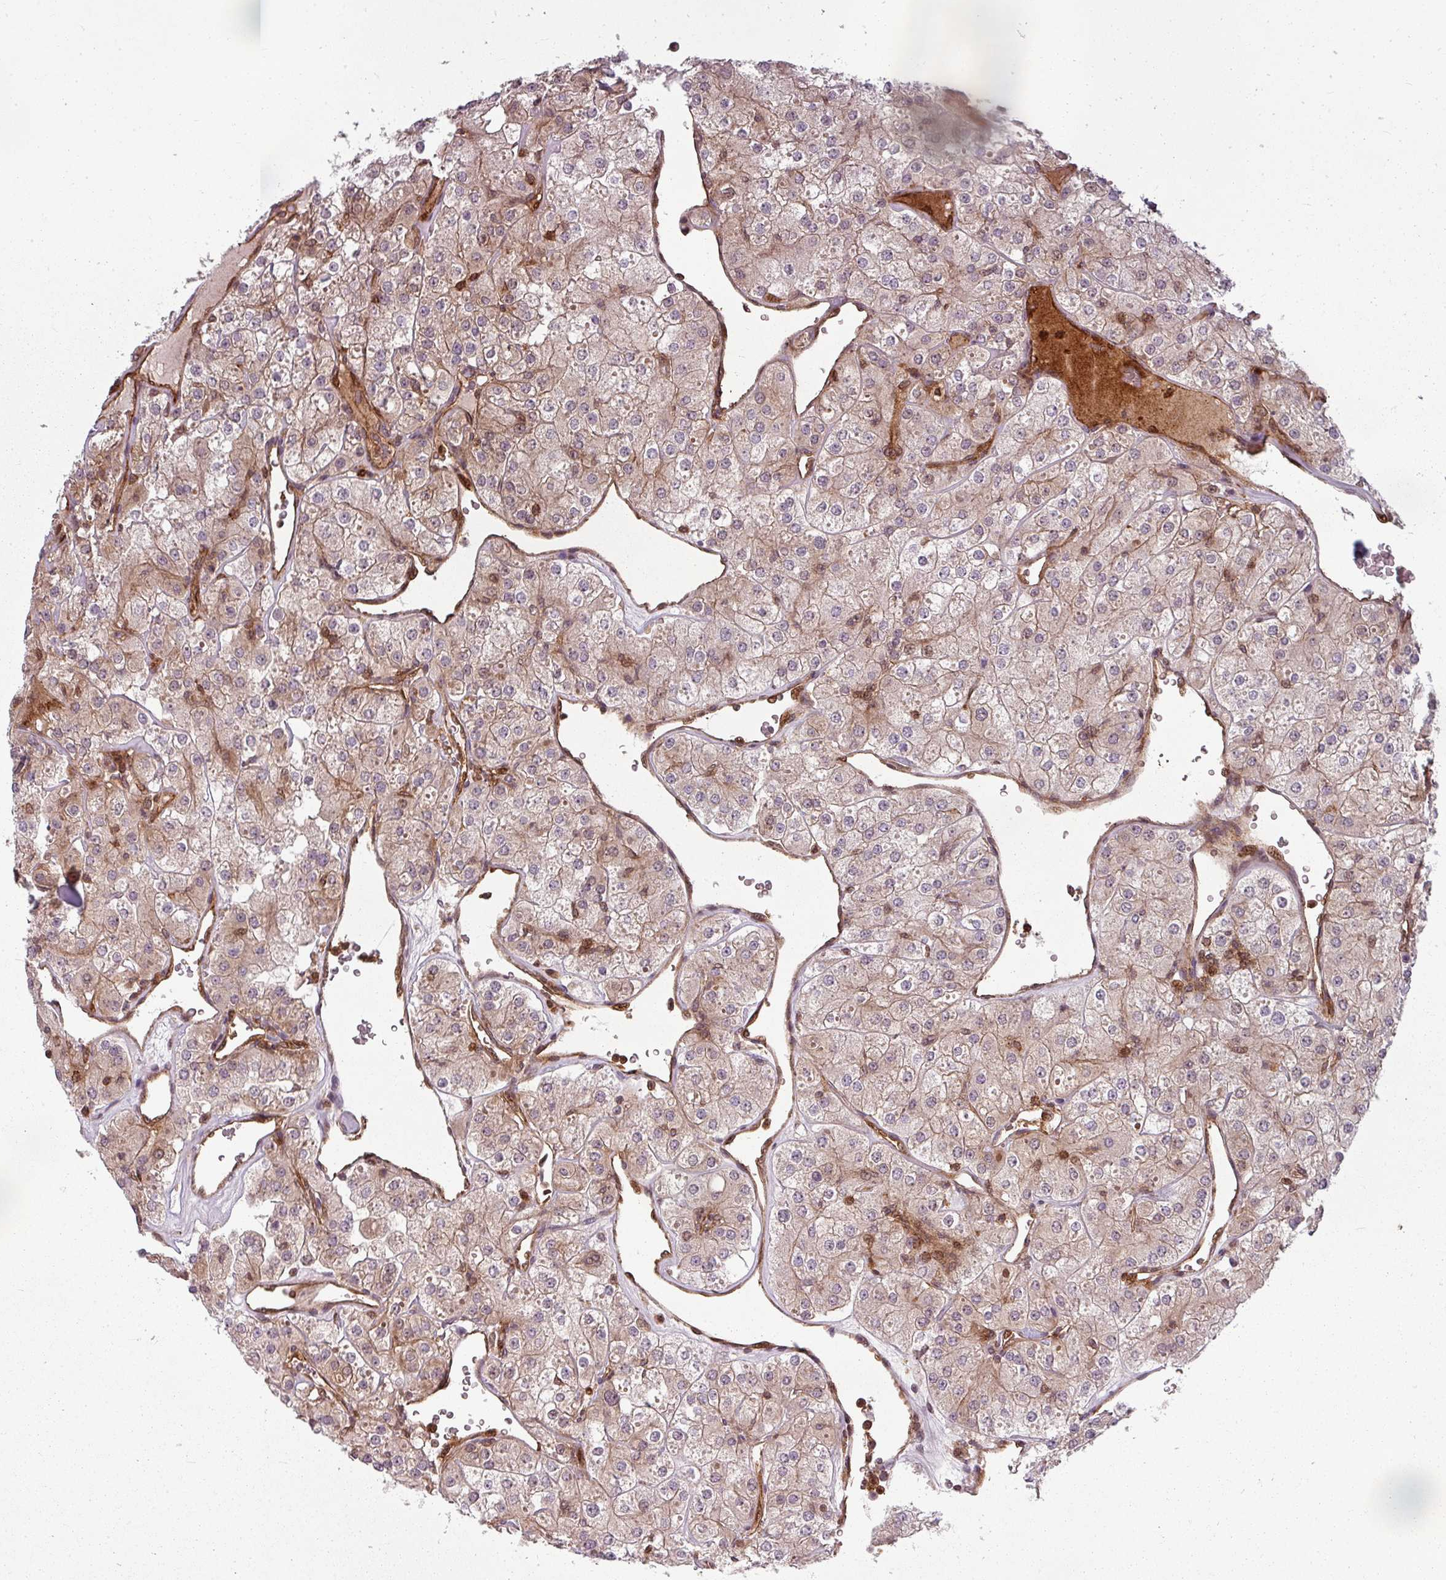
{"staining": {"intensity": "weak", "quantity": "25%-75%", "location": "cytoplasmic/membranous,nuclear"}, "tissue": "renal cancer", "cell_type": "Tumor cells", "image_type": "cancer", "snomed": [{"axis": "morphology", "description": "Adenocarcinoma, NOS"}, {"axis": "topography", "description": "Kidney"}], "caption": "The histopathology image demonstrates a brown stain indicating the presence of a protein in the cytoplasmic/membranous and nuclear of tumor cells in renal cancer (adenocarcinoma).", "gene": "CLIC1", "patient": {"sex": "male", "age": 77}}